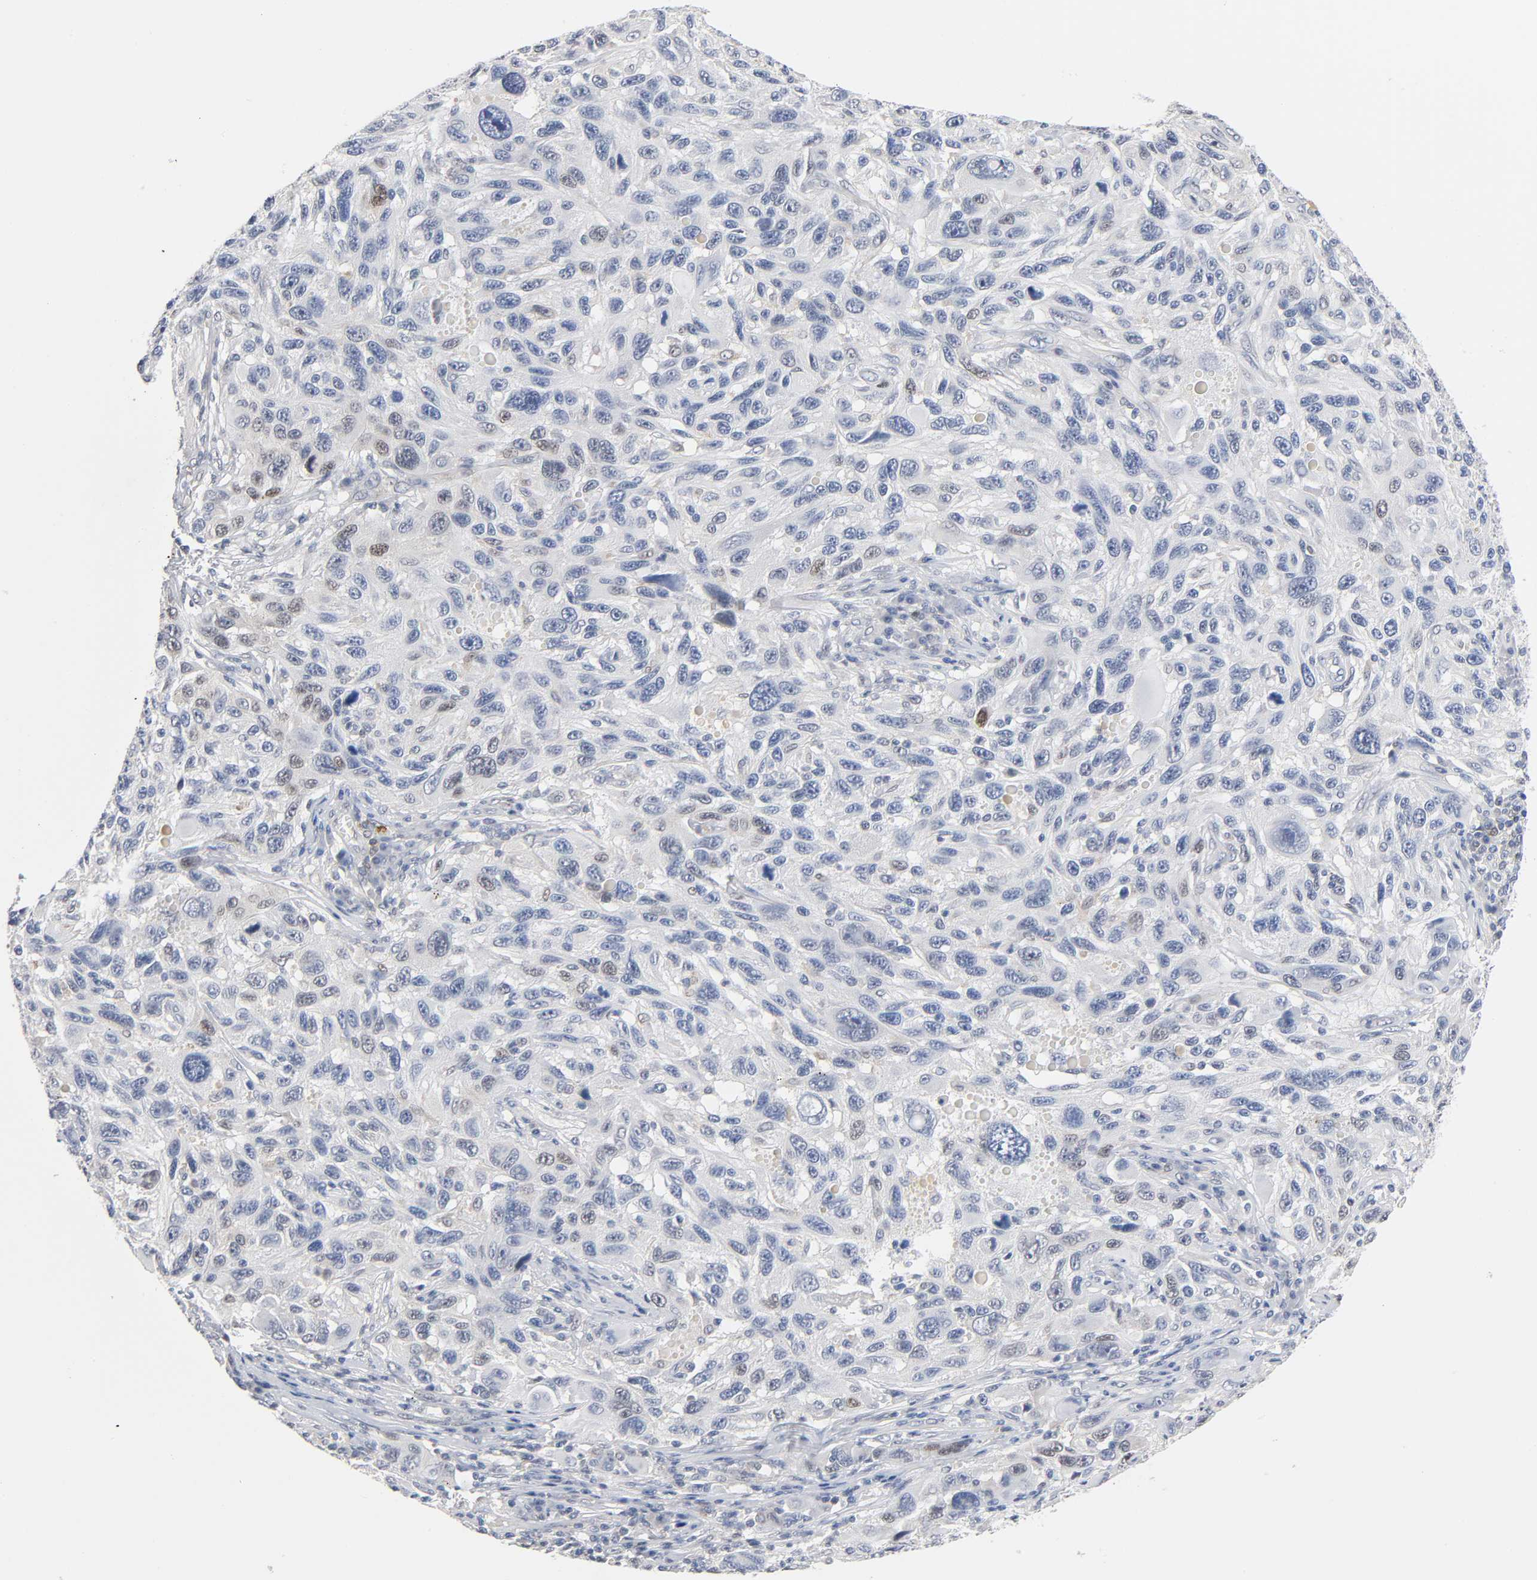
{"staining": {"intensity": "weak", "quantity": "<25%", "location": "nuclear"}, "tissue": "melanoma", "cell_type": "Tumor cells", "image_type": "cancer", "snomed": [{"axis": "morphology", "description": "Malignant melanoma, NOS"}, {"axis": "topography", "description": "Skin"}], "caption": "Melanoma stained for a protein using immunohistochemistry (IHC) demonstrates no expression tumor cells.", "gene": "NFATC1", "patient": {"sex": "male", "age": 53}}